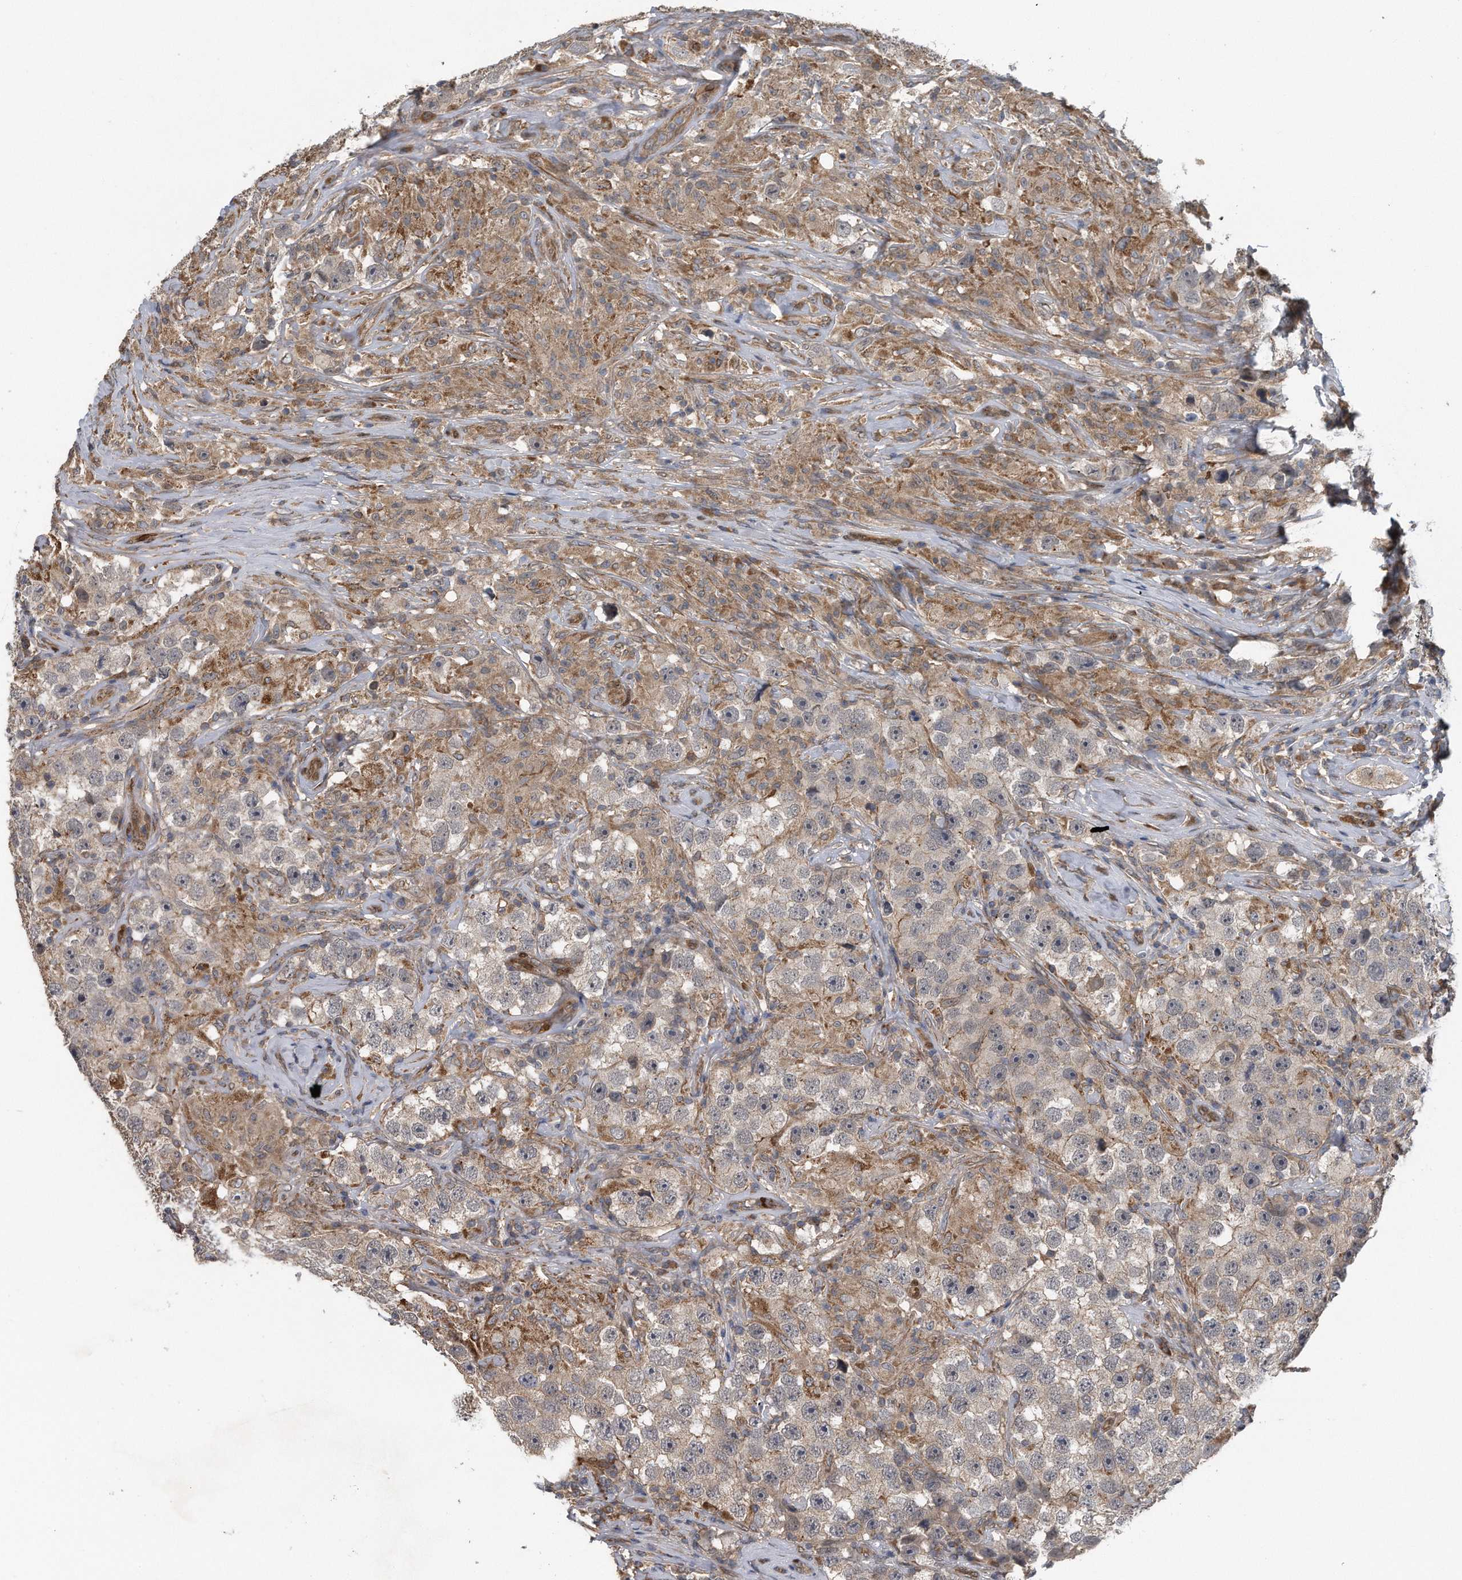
{"staining": {"intensity": "weak", "quantity": "25%-75%", "location": "cytoplasmic/membranous"}, "tissue": "testis cancer", "cell_type": "Tumor cells", "image_type": "cancer", "snomed": [{"axis": "morphology", "description": "Seminoma, NOS"}, {"axis": "topography", "description": "Testis"}], "caption": "Immunohistochemical staining of seminoma (testis) demonstrates weak cytoplasmic/membranous protein positivity in approximately 25%-75% of tumor cells.", "gene": "ZNF79", "patient": {"sex": "male", "age": 49}}